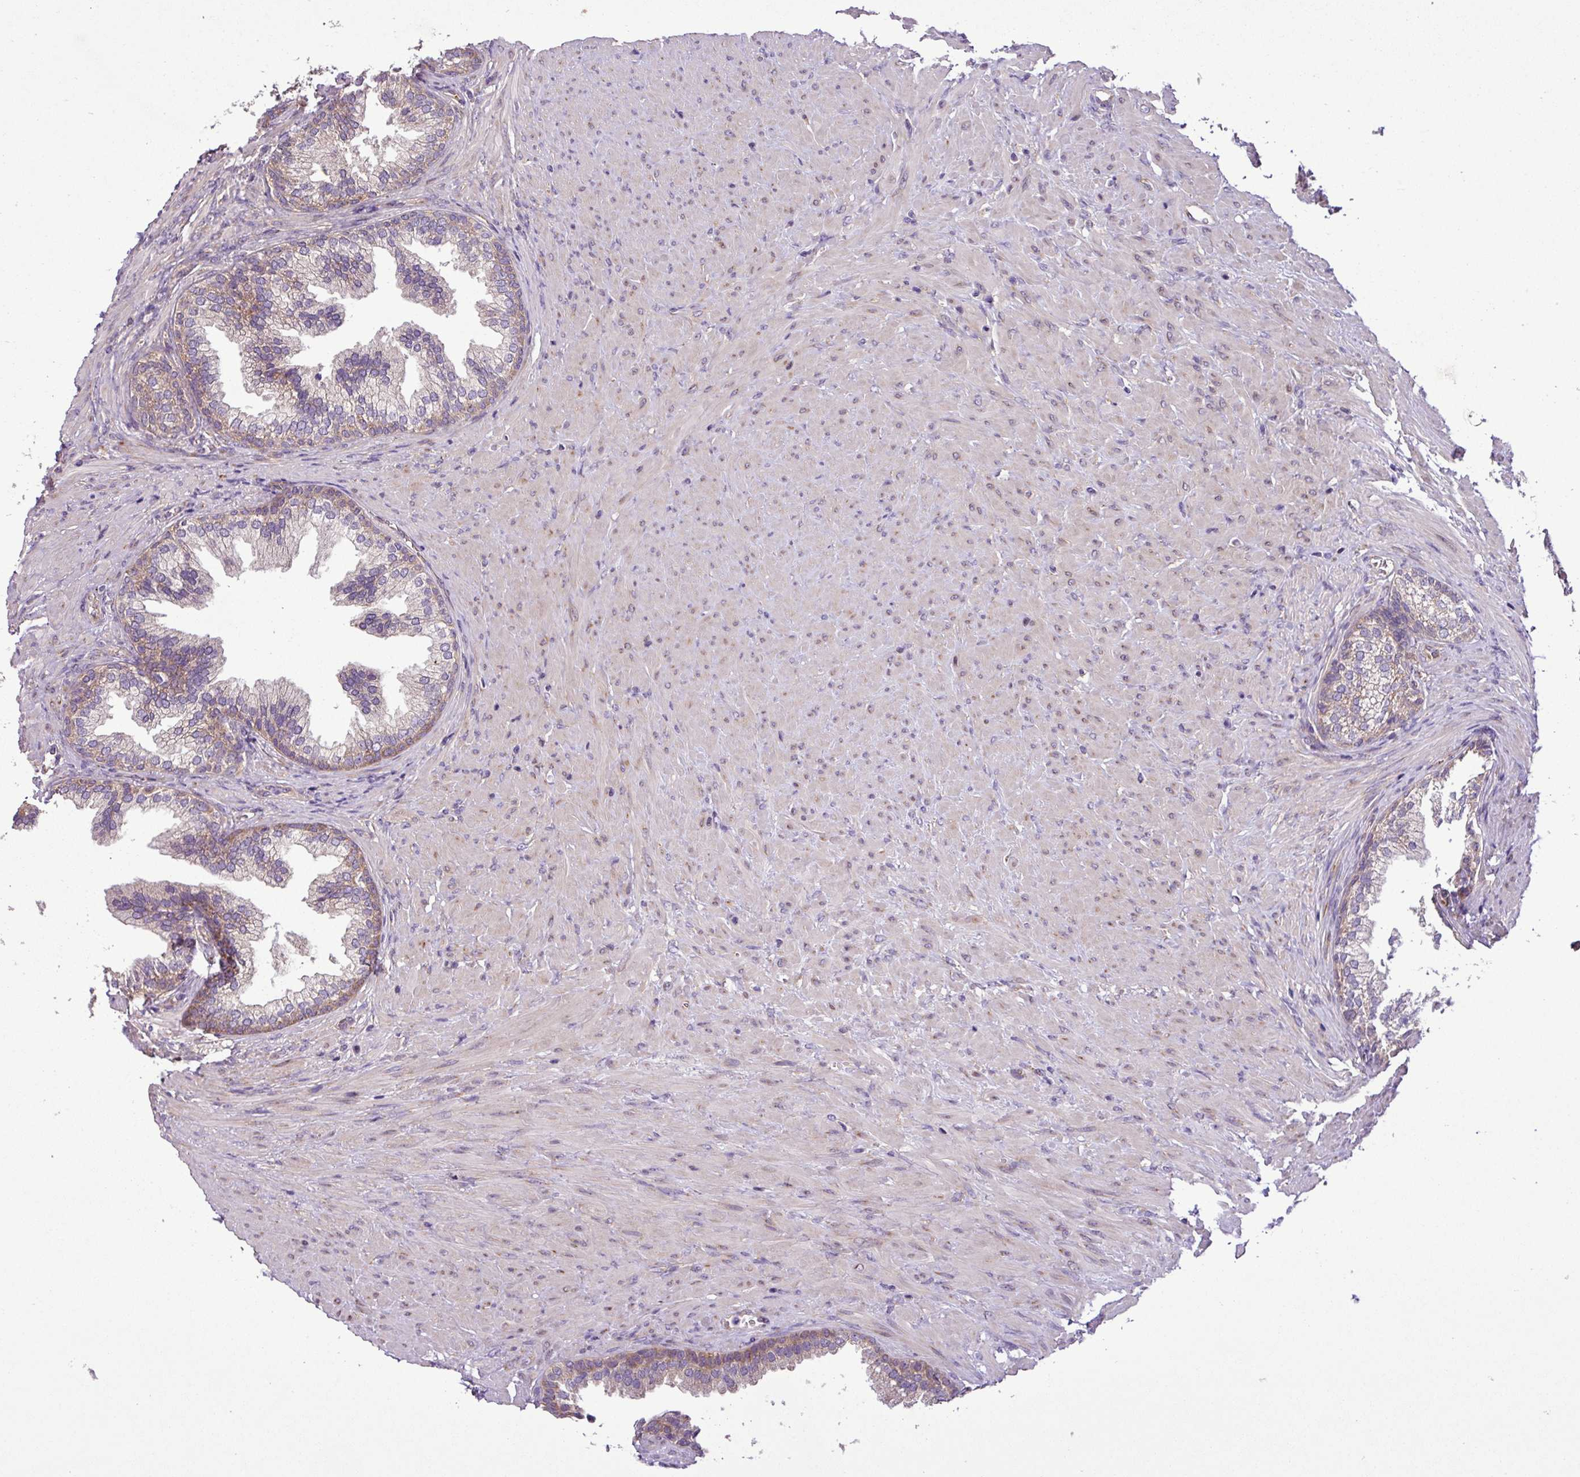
{"staining": {"intensity": "moderate", "quantity": "25%-75%", "location": "cytoplasmic/membranous"}, "tissue": "prostate", "cell_type": "Glandular cells", "image_type": "normal", "snomed": [{"axis": "morphology", "description": "Normal tissue, NOS"}, {"axis": "topography", "description": "Prostate"}], "caption": "Glandular cells exhibit moderate cytoplasmic/membranous expression in about 25%-75% of cells in normal prostate.", "gene": "RPL13", "patient": {"sex": "male", "age": 76}}